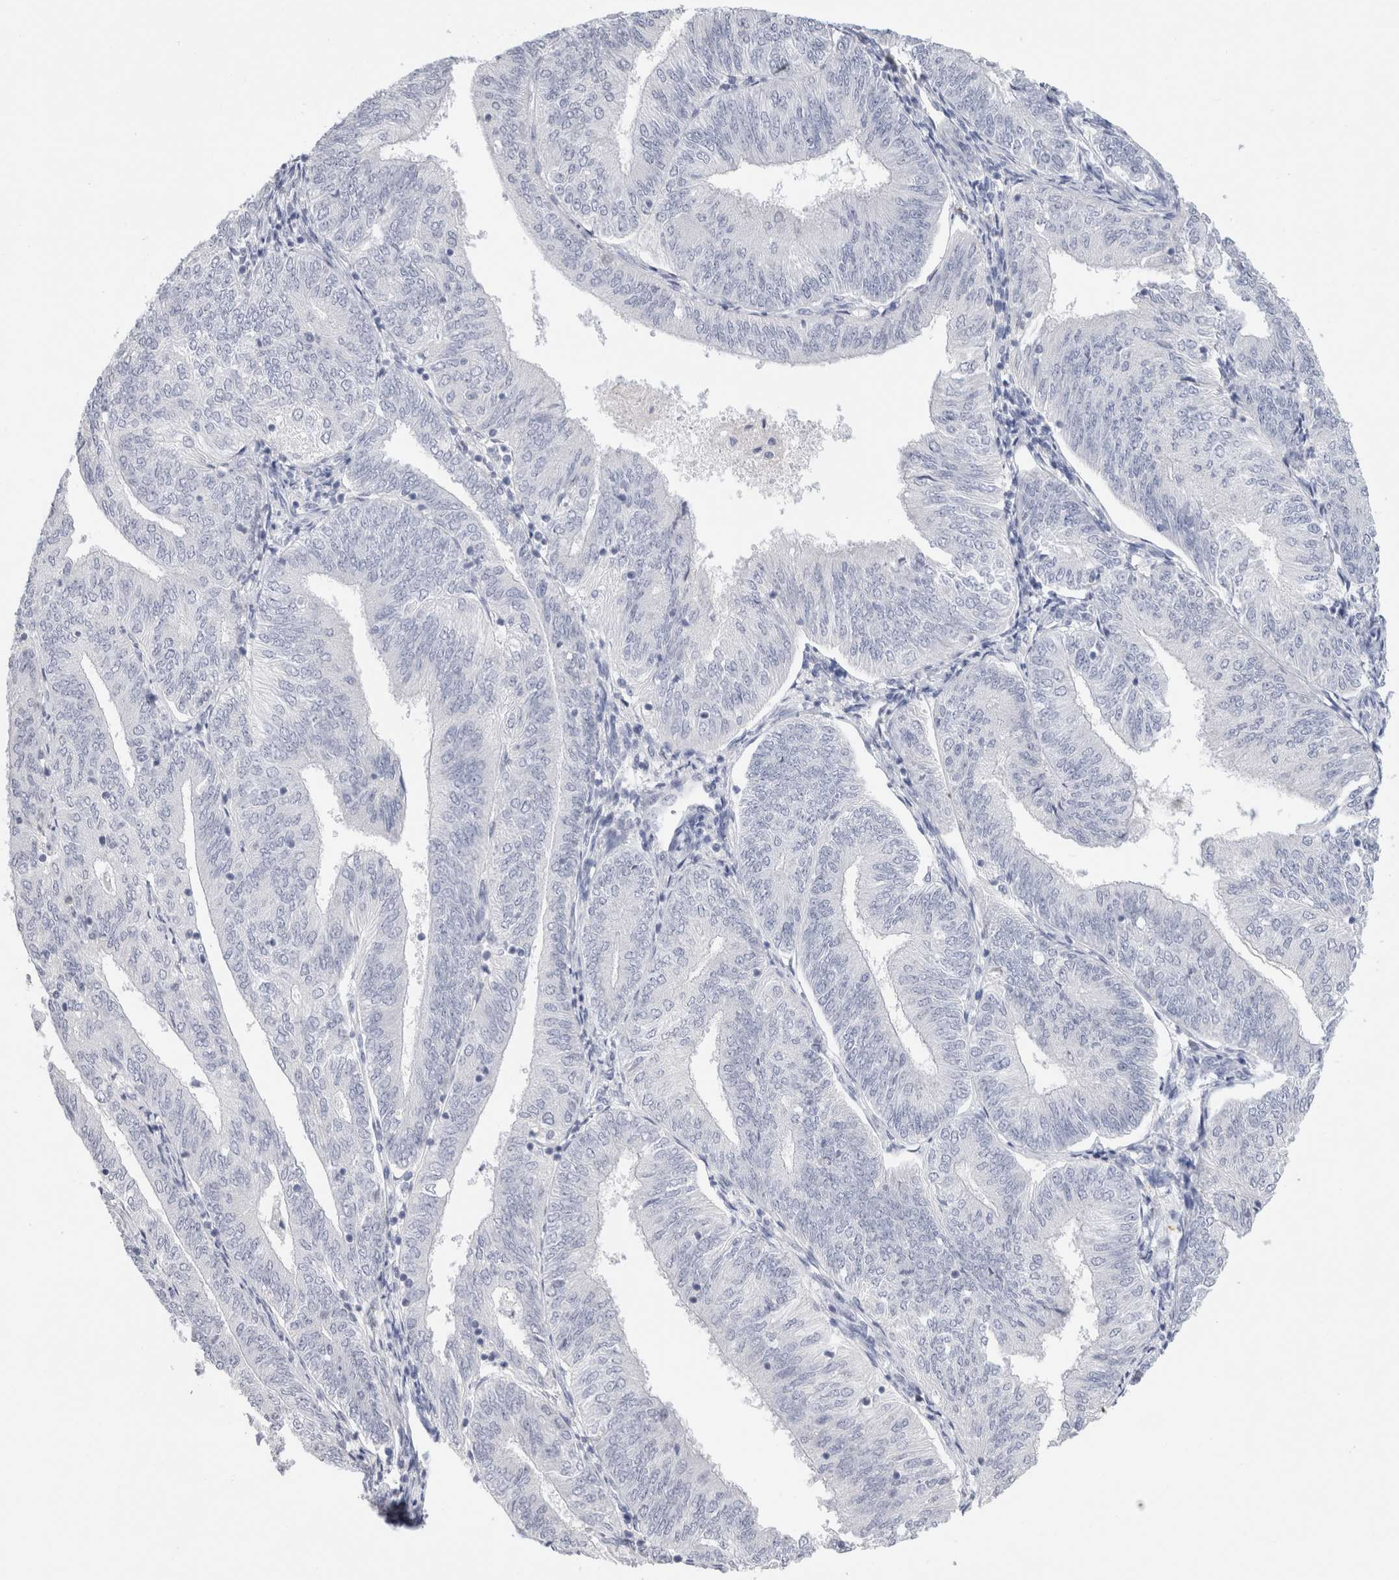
{"staining": {"intensity": "negative", "quantity": "none", "location": "none"}, "tissue": "endometrial cancer", "cell_type": "Tumor cells", "image_type": "cancer", "snomed": [{"axis": "morphology", "description": "Adenocarcinoma, NOS"}, {"axis": "topography", "description": "Endometrium"}], "caption": "A high-resolution micrograph shows immunohistochemistry (IHC) staining of endometrial cancer, which displays no significant staining in tumor cells.", "gene": "LAMP3", "patient": {"sex": "female", "age": 58}}